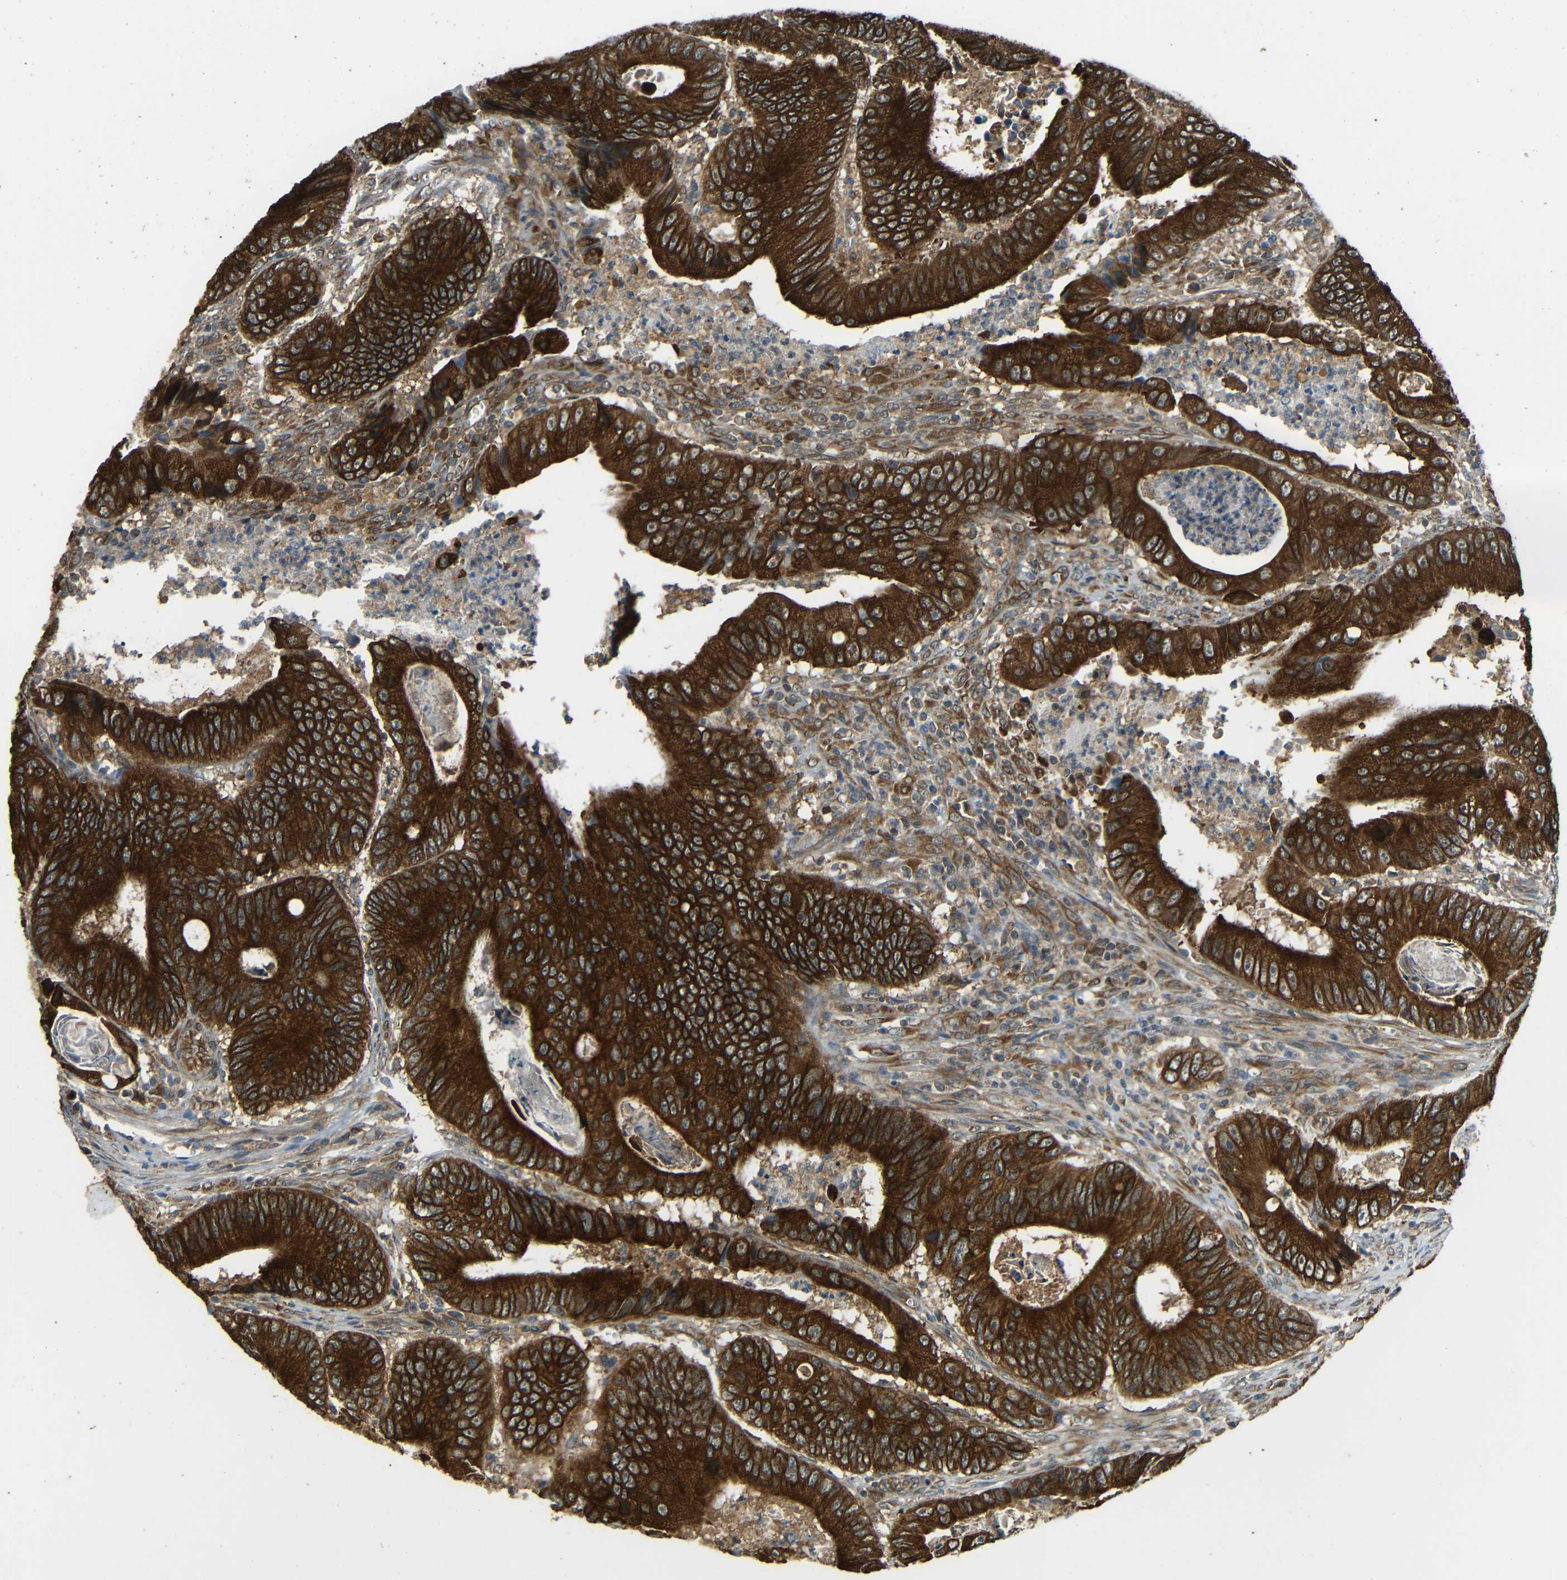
{"staining": {"intensity": "strong", "quantity": ">75%", "location": "cytoplasmic/membranous"}, "tissue": "colorectal cancer", "cell_type": "Tumor cells", "image_type": "cancer", "snomed": [{"axis": "morphology", "description": "Inflammation, NOS"}, {"axis": "morphology", "description": "Adenocarcinoma, NOS"}, {"axis": "topography", "description": "Colon"}], "caption": "Protein staining reveals strong cytoplasmic/membranous staining in approximately >75% of tumor cells in colorectal cancer (adenocarcinoma).", "gene": "VAPB", "patient": {"sex": "male", "age": 72}}